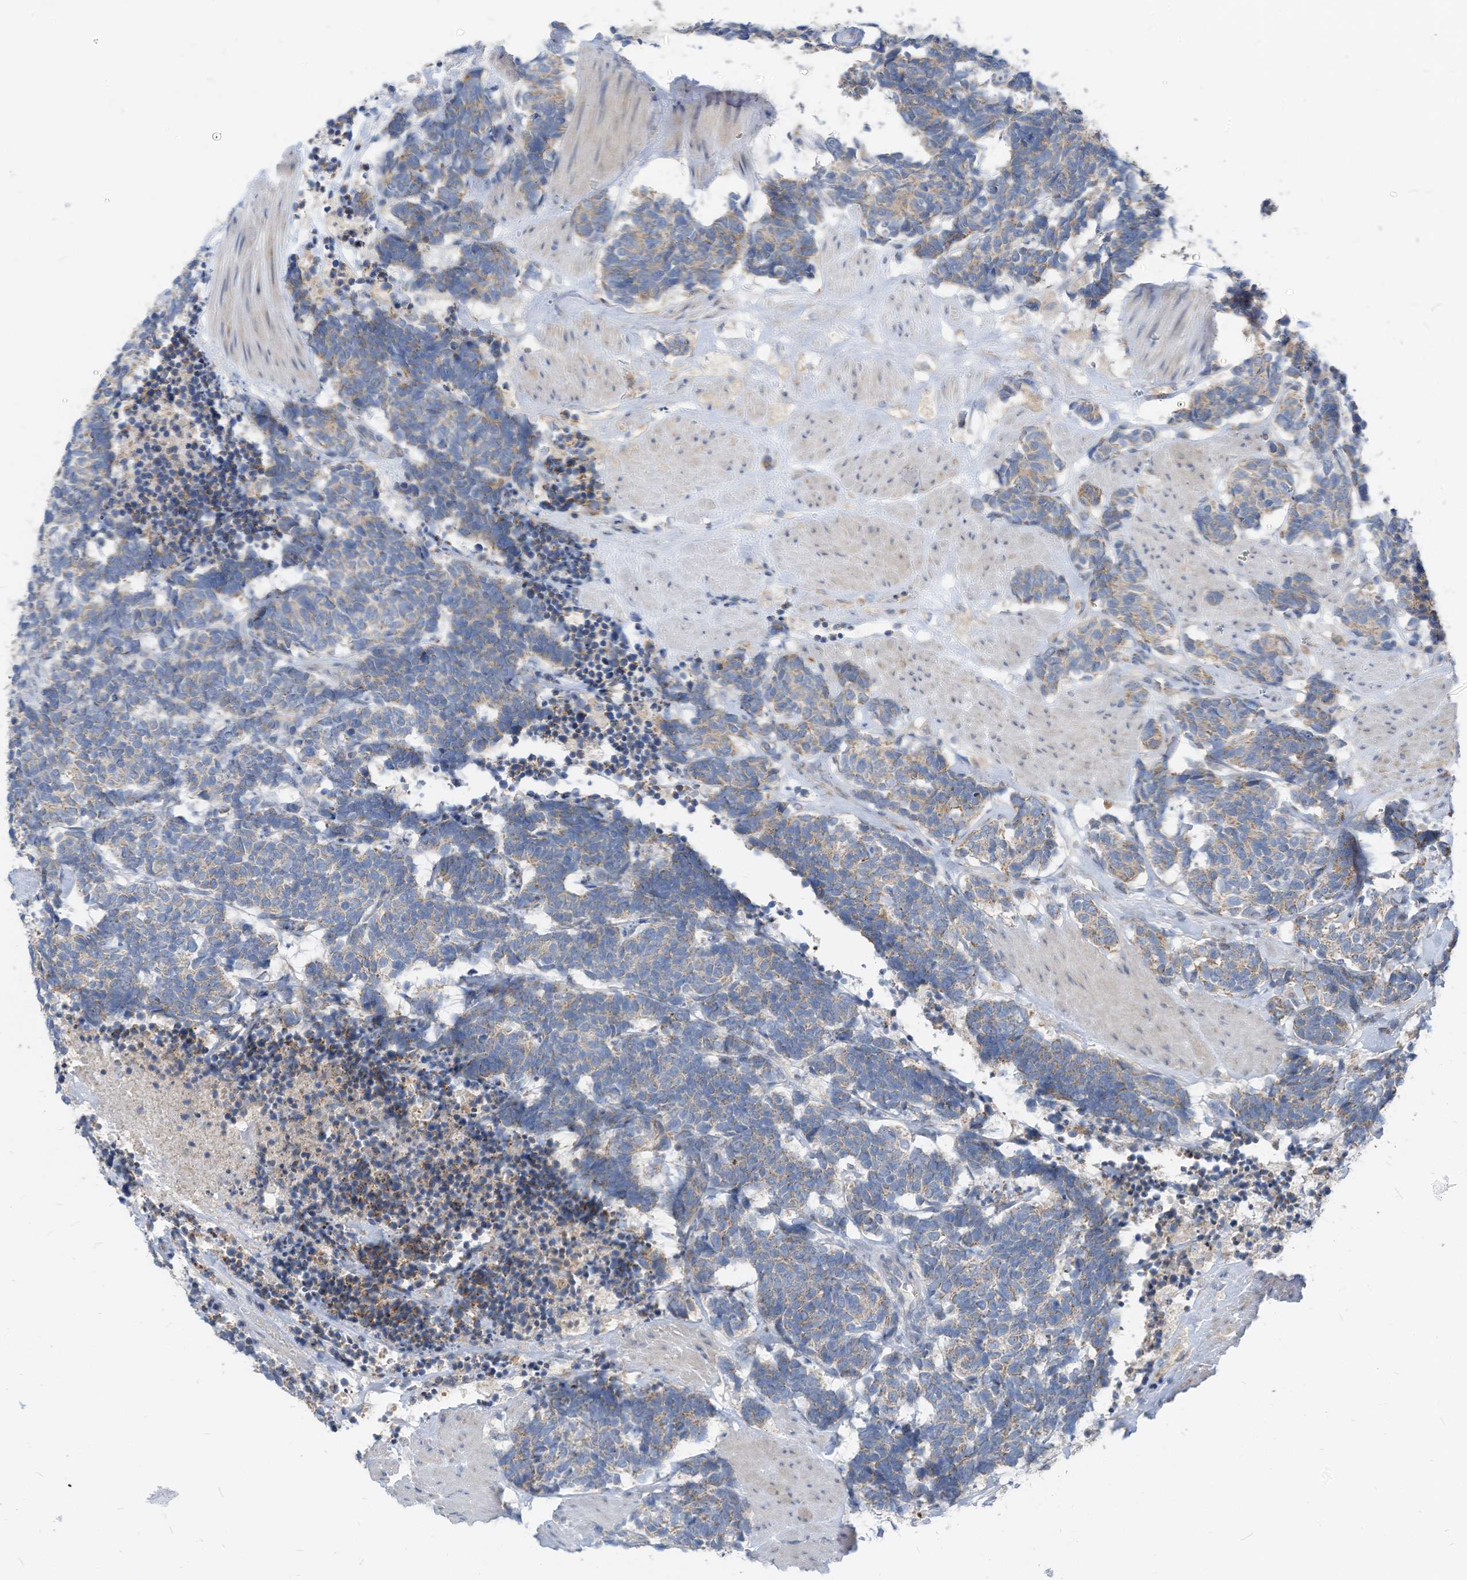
{"staining": {"intensity": "weak", "quantity": "25%-75%", "location": "cytoplasmic/membranous"}, "tissue": "carcinoid", "cell_type": "Tumor cells", "image_type": "cancer", "snomed": [{"axis": "morphology", "description": "Carcinoma, NOS"}, {"axis": "morphology", "description": "Carcinoid, malignant, NOS"}, {"axis": "topography", "description": "Urinary bladder"}], "caption": "Weak cytoplasmic/membranous staining for a protein is present in about 25%-75% of tumor cells of carcinoma using immunohistochemistry (IHC).", "gene": "LDAH", "patient": {"sex": "male", "age": 57}}